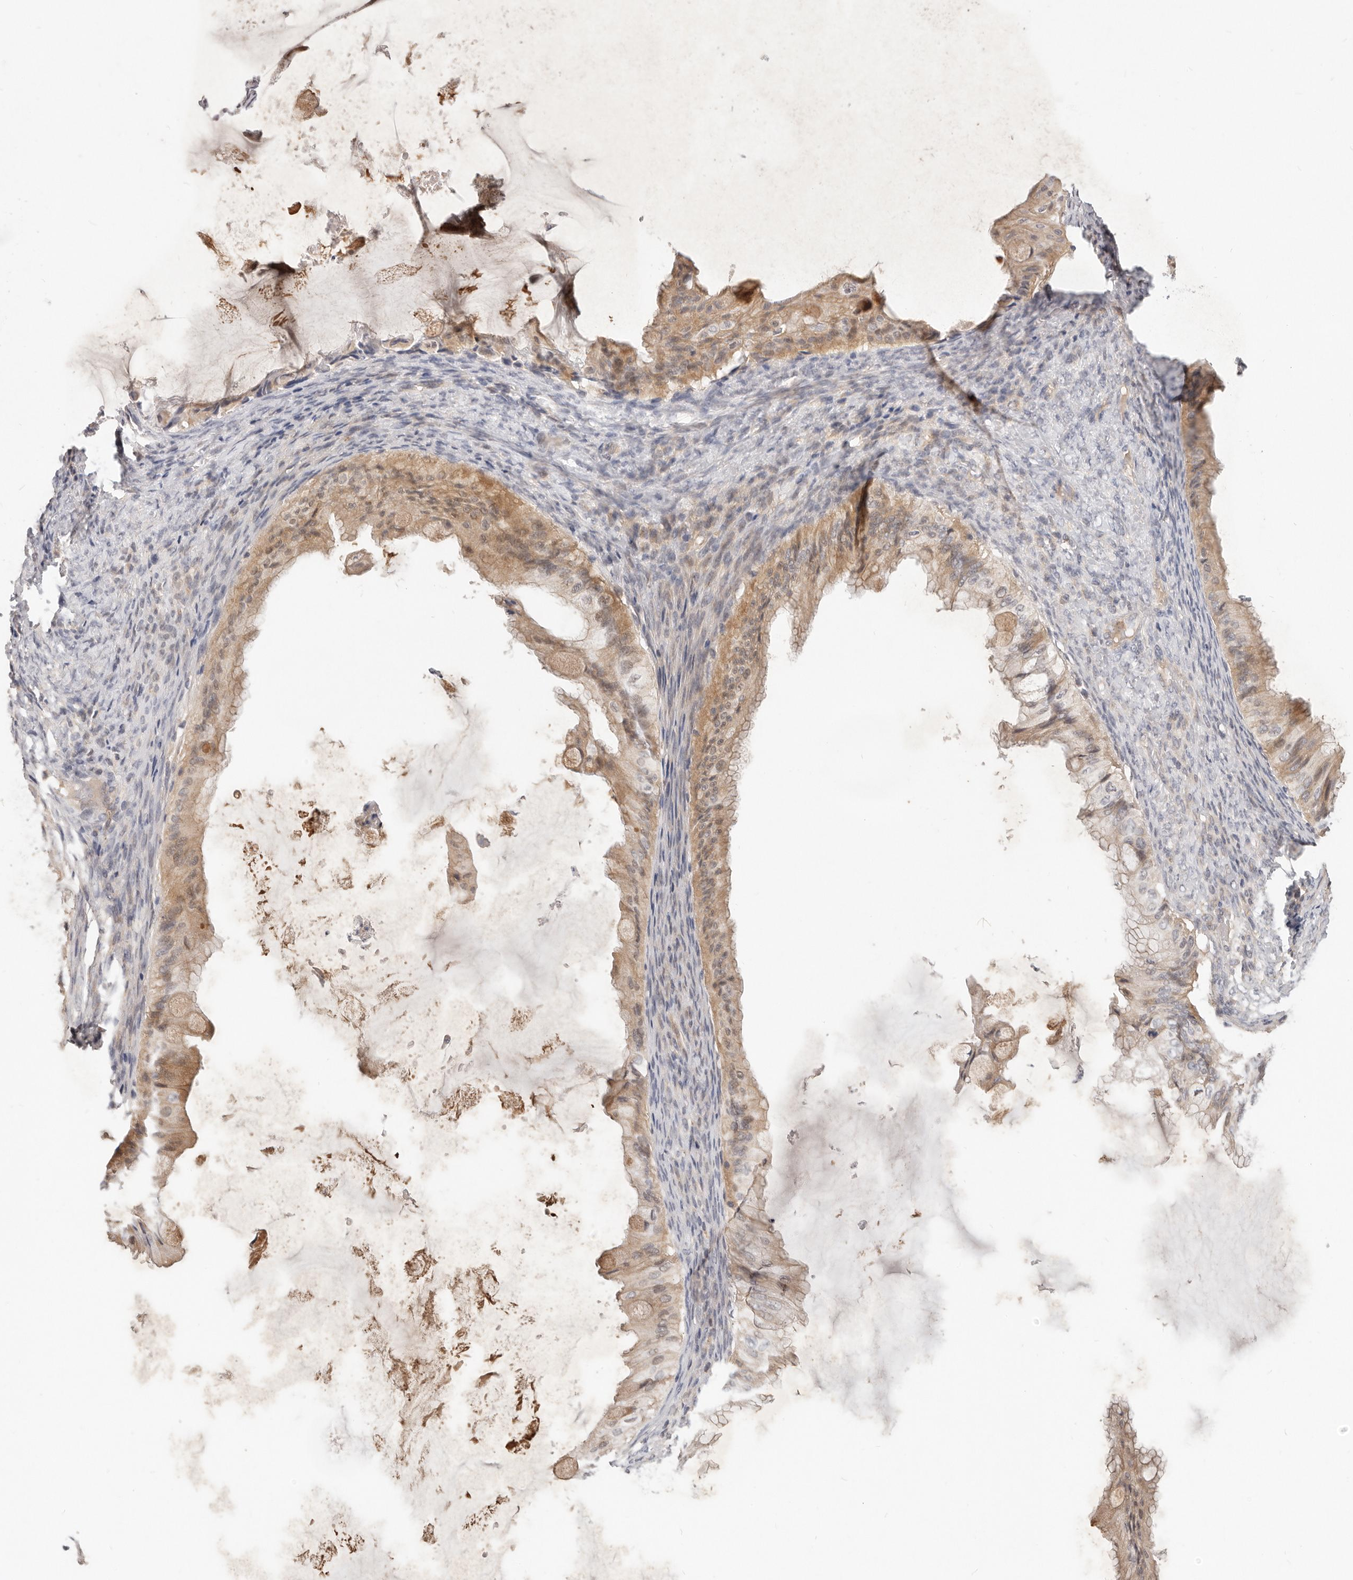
{"staining": {"intensity": "moderate", "quantity": ">75%", "location": "cytoplasmic/membranous,nuclear"}, "tissue": "ovarian cancer", "cell_type": "Tumor cells", "image_type": "cancer", "snomed": [{"axis": "morphology", "description": "Cystadenocarcinoma, mucinous, NOS"}, {"axis": "topography", "description": "Ovary"}], "caption": "Immunohistochemical staining of human ovarian cancer reveals moderate cytoplasmic/membranous and nuclear protein positivity in about >75% of tumor cells.", "gene": "USP49", "patient": {"sex": "female", "age": 61}}